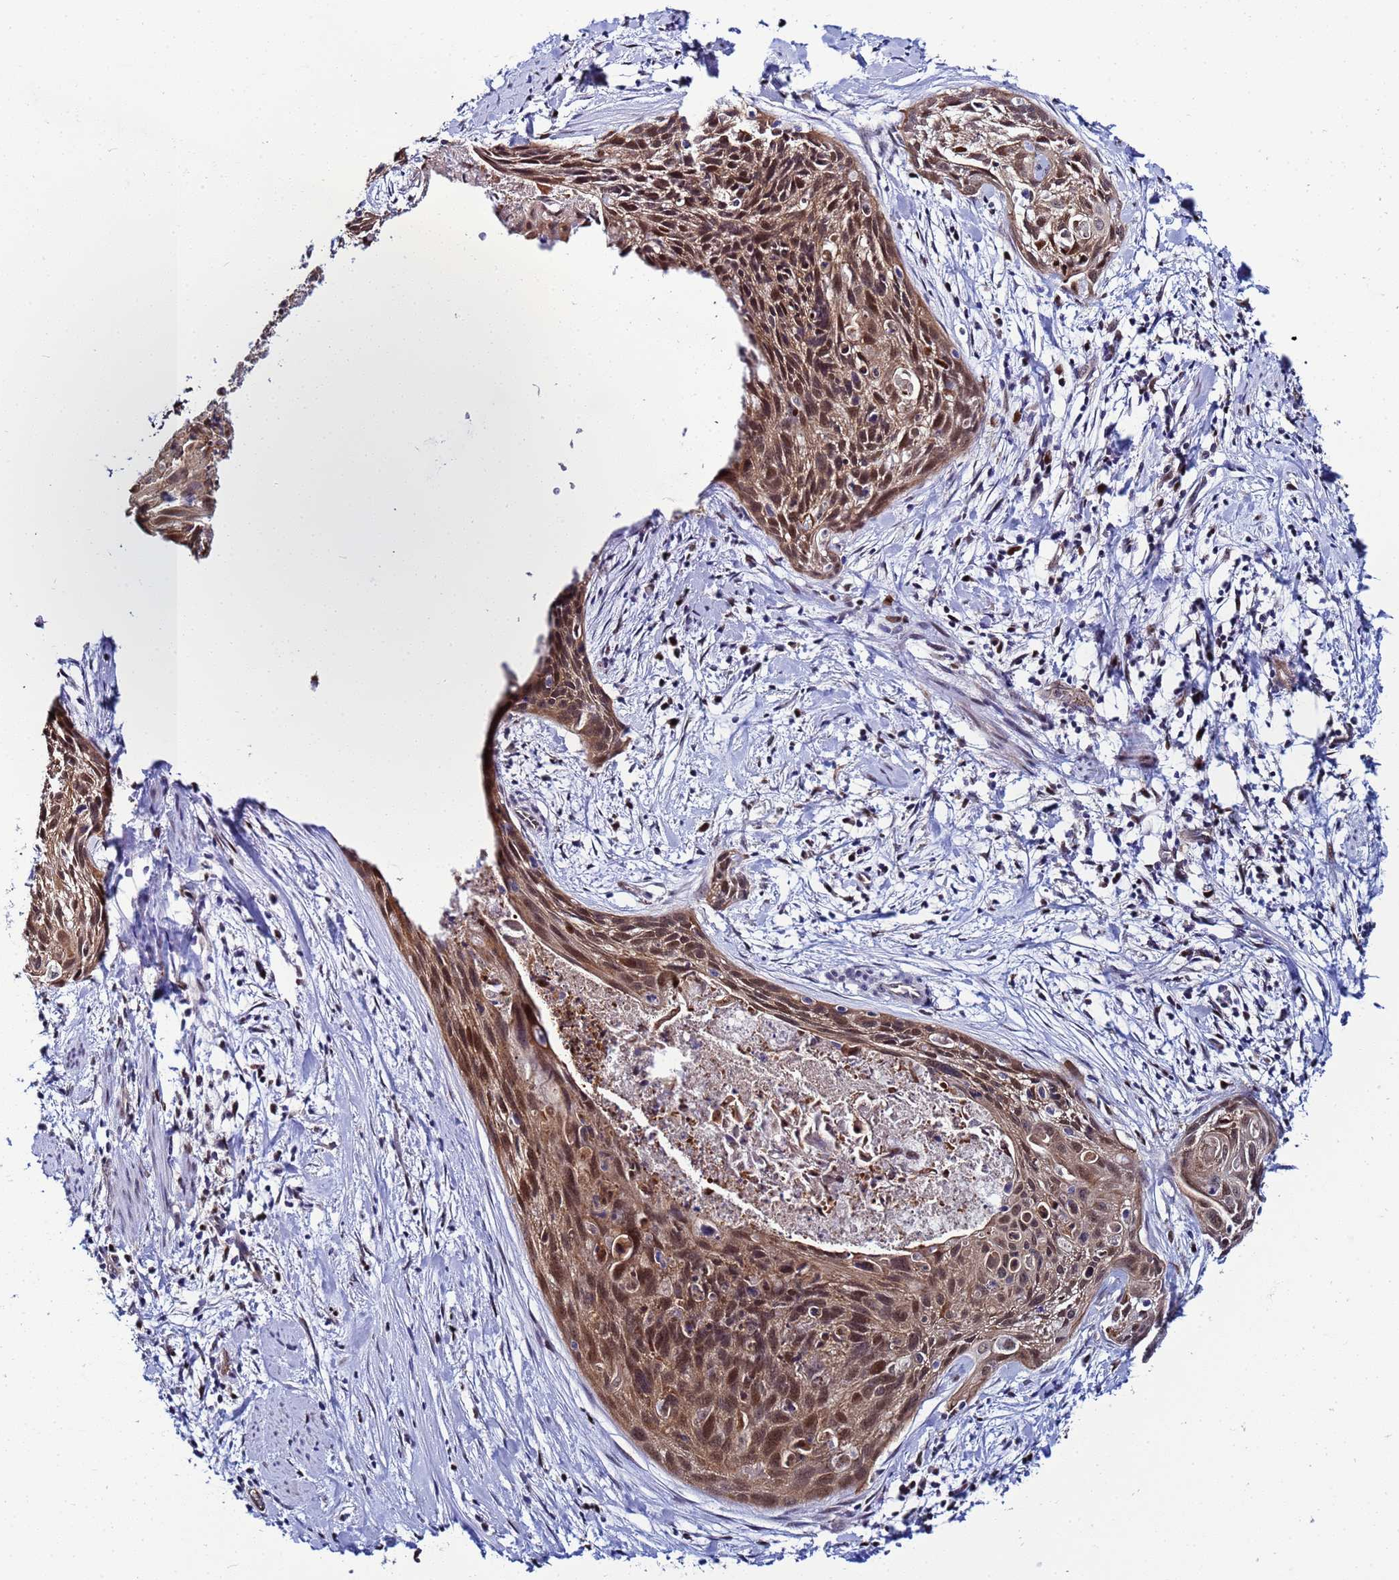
{"staining": {"intensity": "strong", "quantity": ">75%", "location": "cytoplasmic/membranous,nuclear"}, "tissue": "cervical cancer", "cell_type": "Tumor cells", "image_type": "cancer", "snomed": [{"axis": "morphology", "description": "Squamous cell carcinoma, NOS"}, {"axis": "topography", "description": "Cervix"}], "caption": "This is a histology image of immunohistochemistry (IHC) staining of cervical cancer (squamous cell carcinoma), which shows strong staining in the cytoplasmic/membranous and nuclear of tumor cells.", "gene": "SLC25A37", "patient": {"sex": "female", "age": 55}}